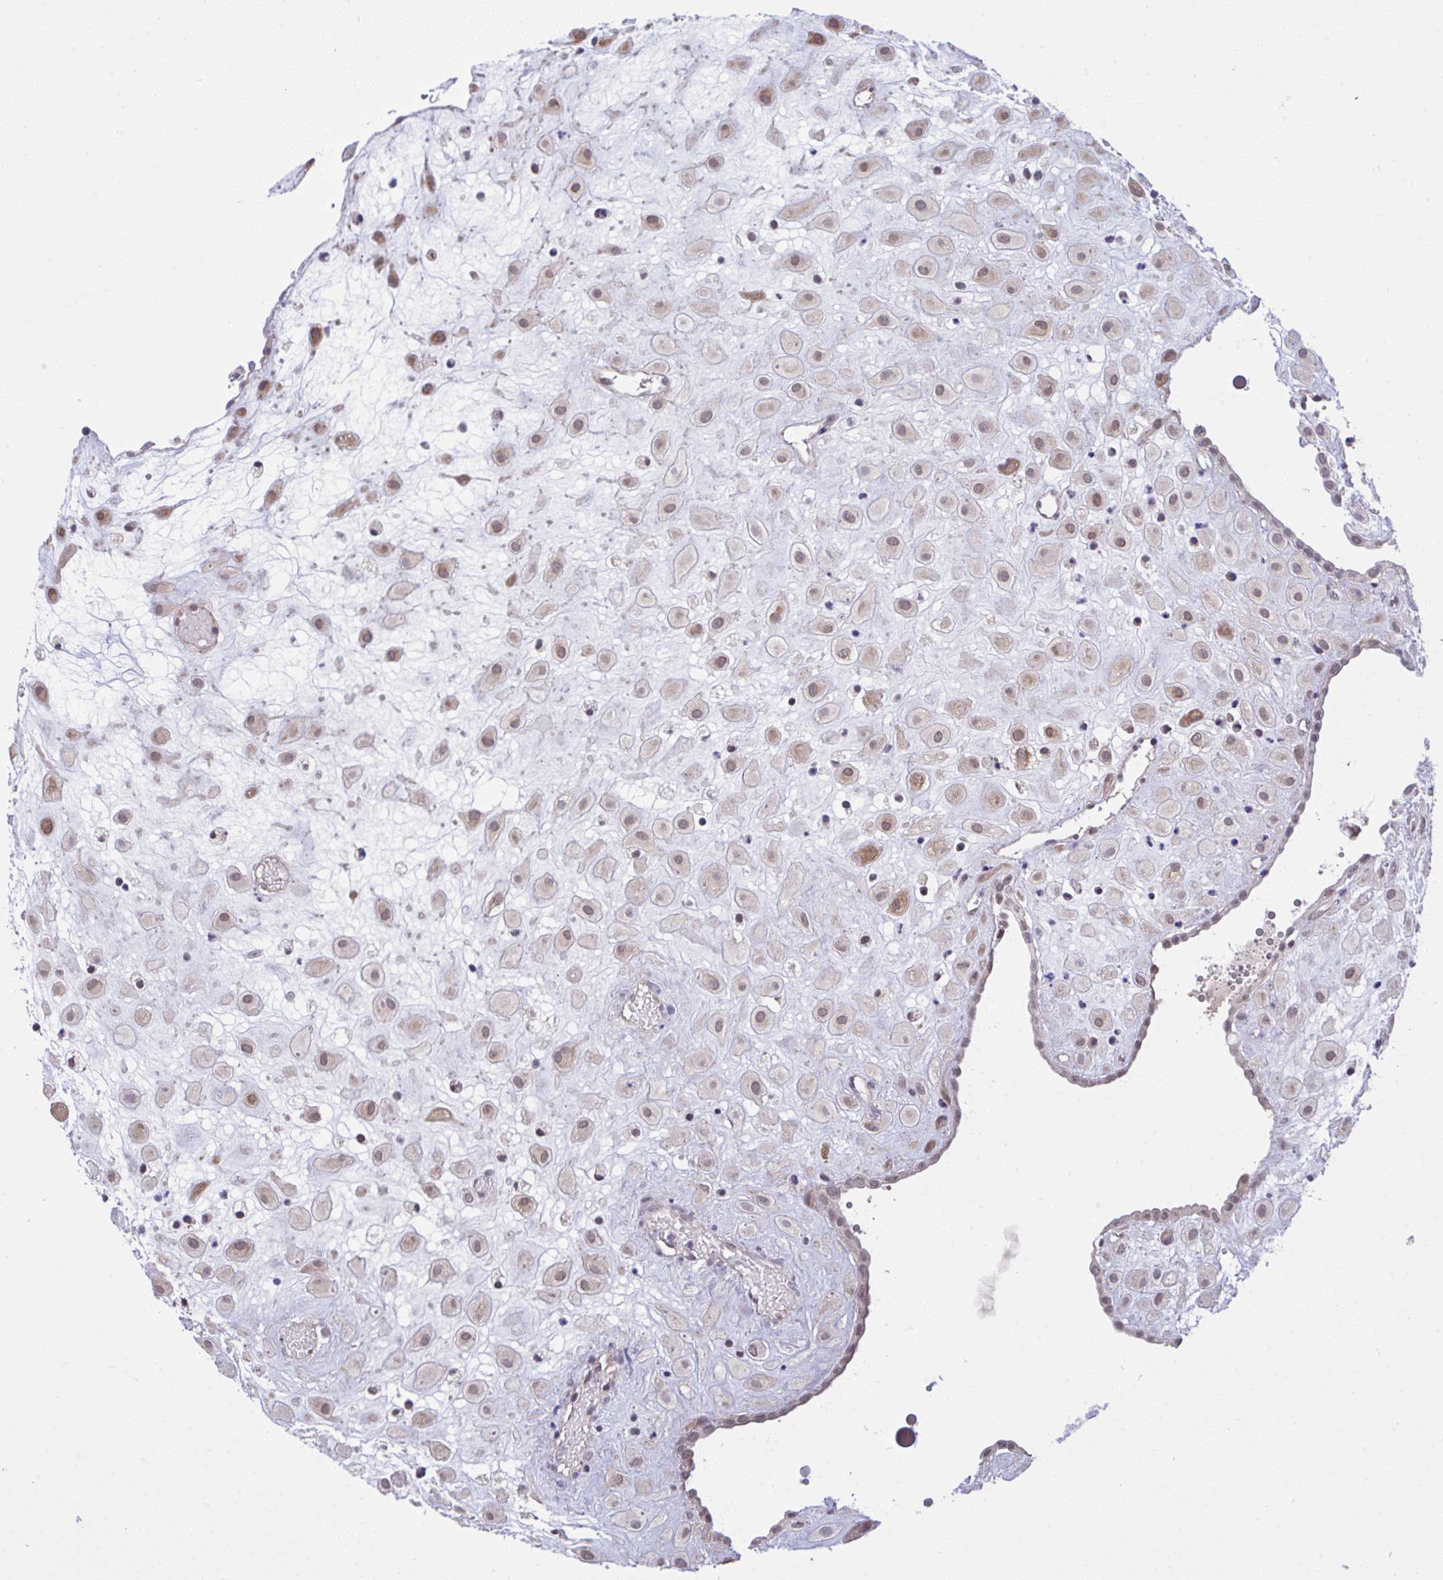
{"staining": {"intensity": "moderate", "quantity": "25%-75%", "location": "cytoplasmic/membranous,nuclear"}, "tissue": "placenta", "cell_type": "Decidual cells", "image_type": "normal", "snomed": [{"axis": "morphology", "description": "Normal tissue, NOS"}, {"axis": "topography", "description": "Placenta"}], "caption": "The histopathology image reveals immunohistochemical staining of normal placenta. There is moderate cytoplasmic/membranous,nuclear positivity is identified in about 25%-75% of decidual cells.", "gene": "C9orf64", "patient": {"sex": "female", "age": 24}}